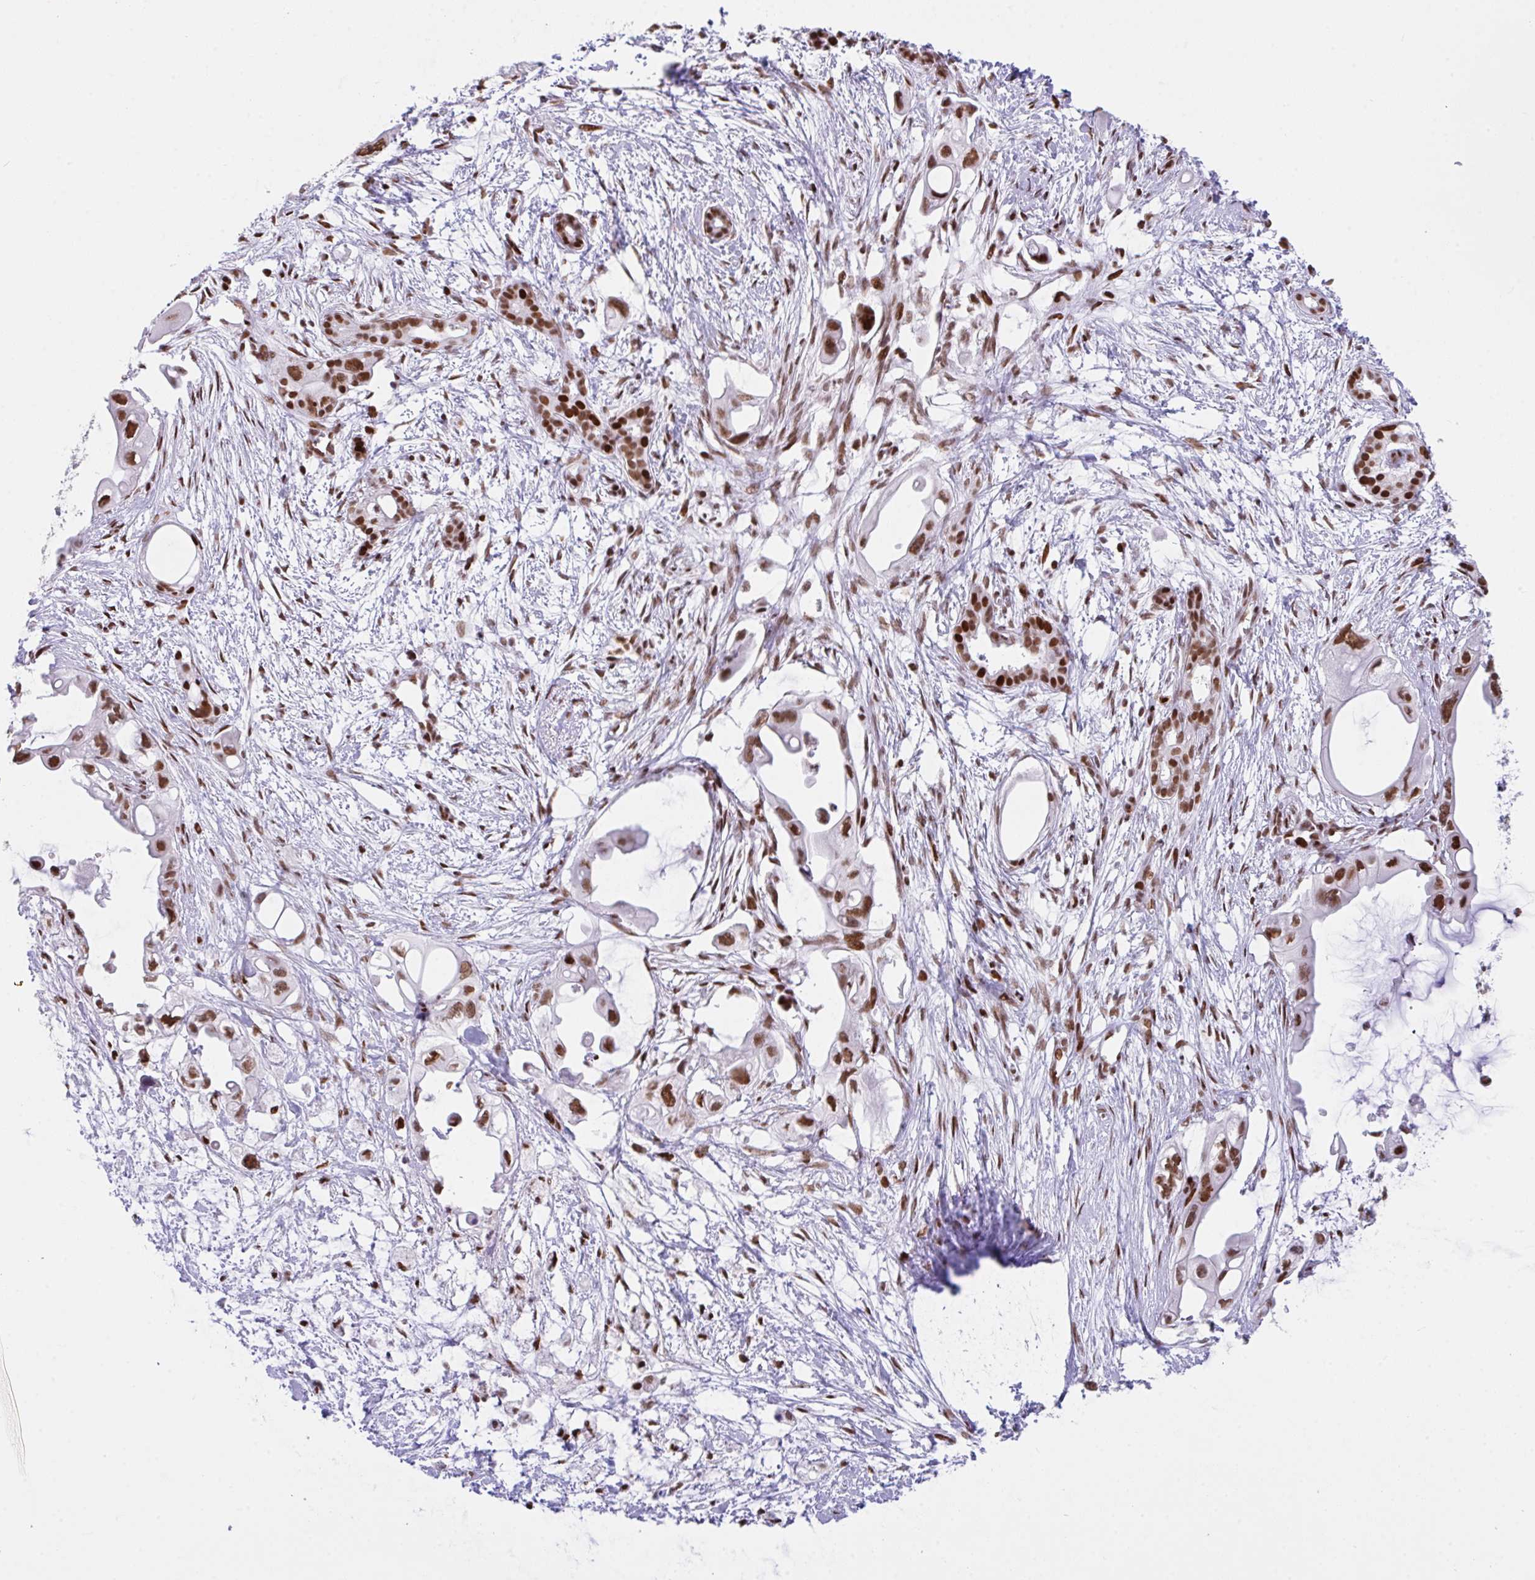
{"staining": {"intensity": "strong", "quantity": ">75%", "location": "nuclear"}, "tissue": "pancreatic cancer", "cell_type": "Tumor cells", "image_type": "cancer", "snomed": [{"axis": "morphology", "description": "Adenocarcinoma, NOS"}, {"axis": "topography", "description": "Pancreas"}], "caption": "Immunohistochemical staining of human adenocarcinoma (pancreatic) displays high levels of strong nuclear protein positivity in about >75% of tumor cells. (Stains: DAB (3,3'-diaminobenzidine) in brown, nuclei in blue, Microscopy: brightfield microscopy at high magnification).", "gene": "CLP1", "patient": {"sex": "male", "age": 61}}